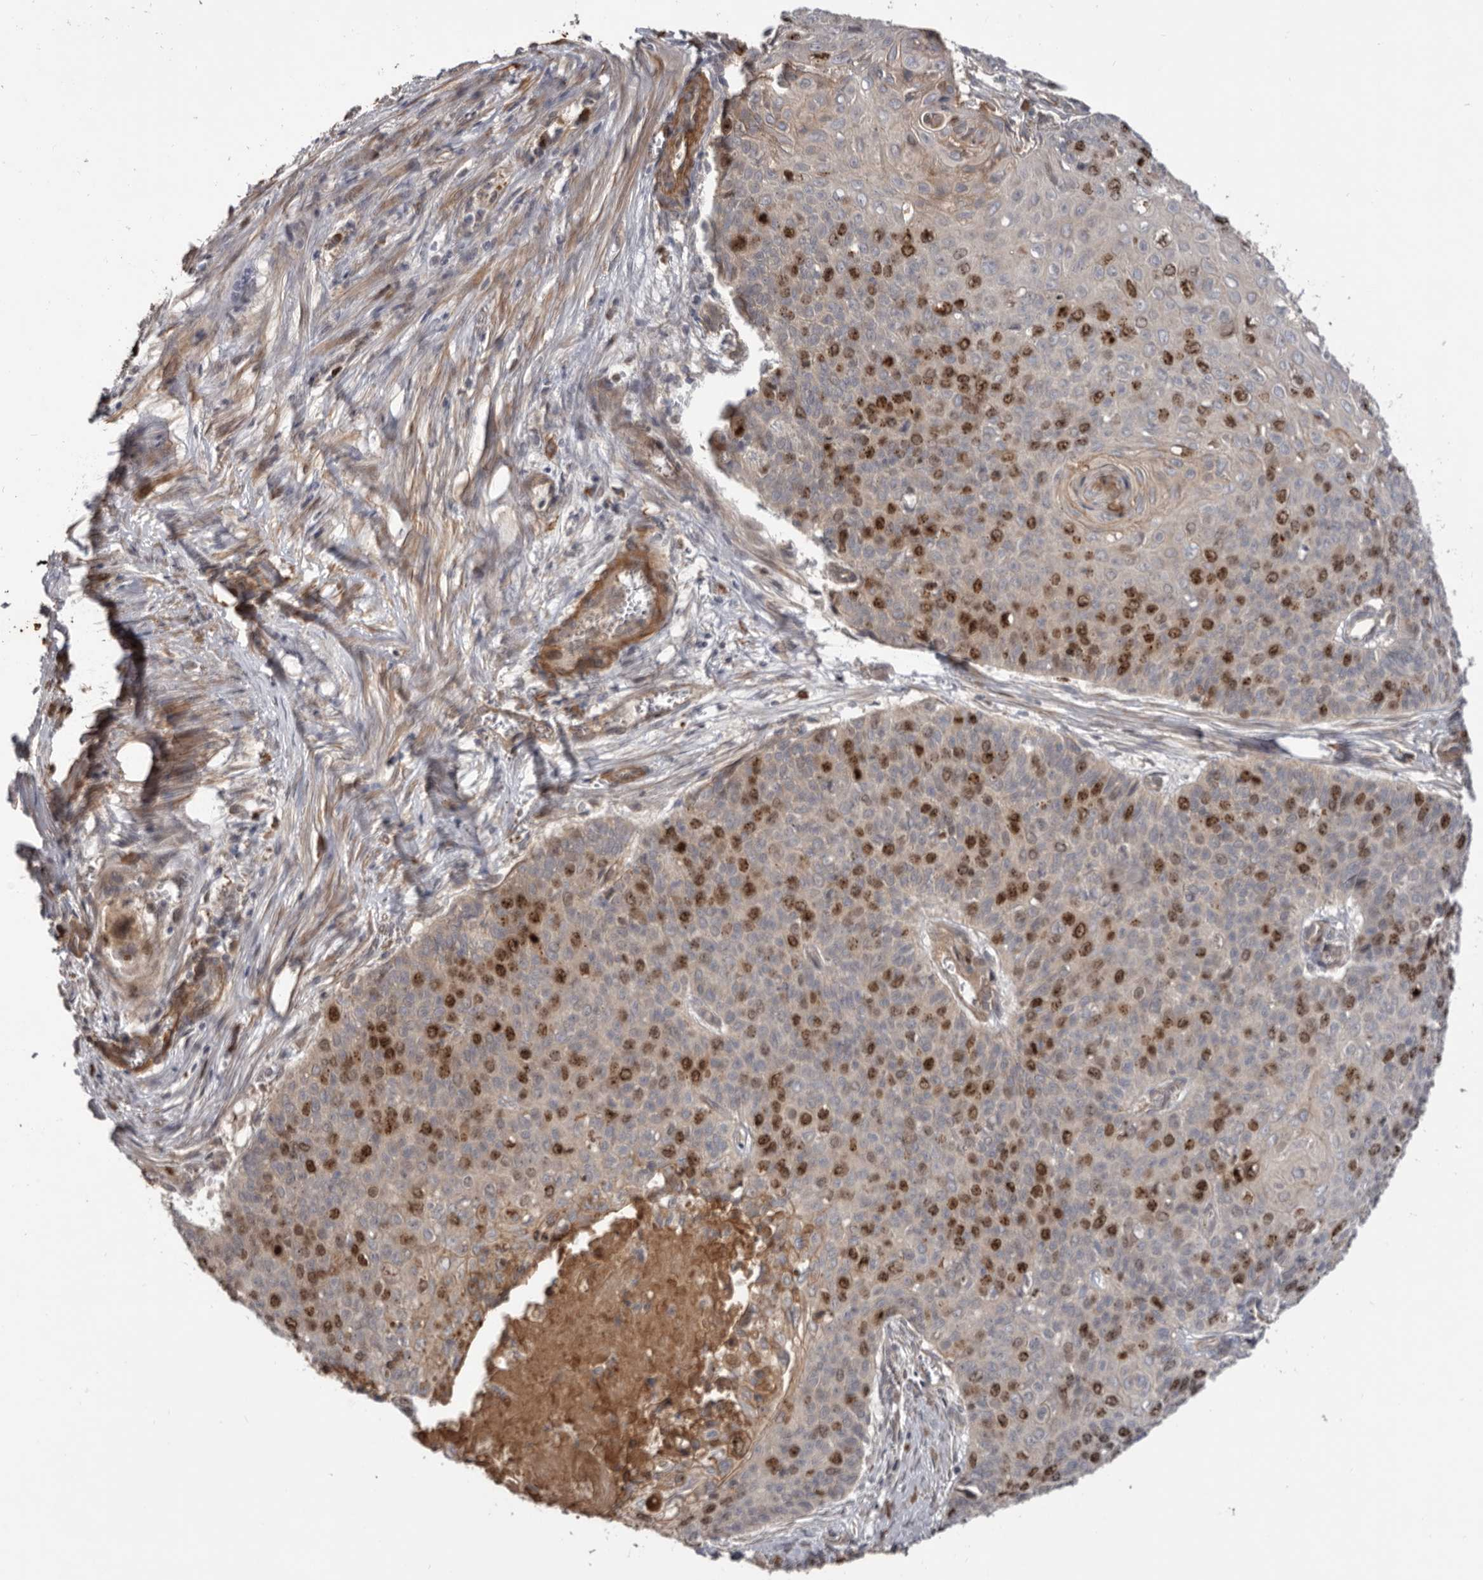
{"staining": {"intensity": "strong", "quantity": "25%-75%", "location": "cytoplasmic/membranous,nuclear"}, "tissue": "cervical cancer", "cell_type": "Tumor cells", "image_type": "cancer", "snomed": [{"axis": "morphology", "description": "Squamous cell carcinoma, NOS"}, {"axis": "topography", "description": "Cervix"}], "caption": "Strong cytoplasmic/membranous and nuclear positivity for a protein is appreciated in about 25%-75% of tumor cells of cervical squamous cell carcinoma using IHC.", "gene": "CDCA8", "patient": {"sex": "female", "age": 39}}